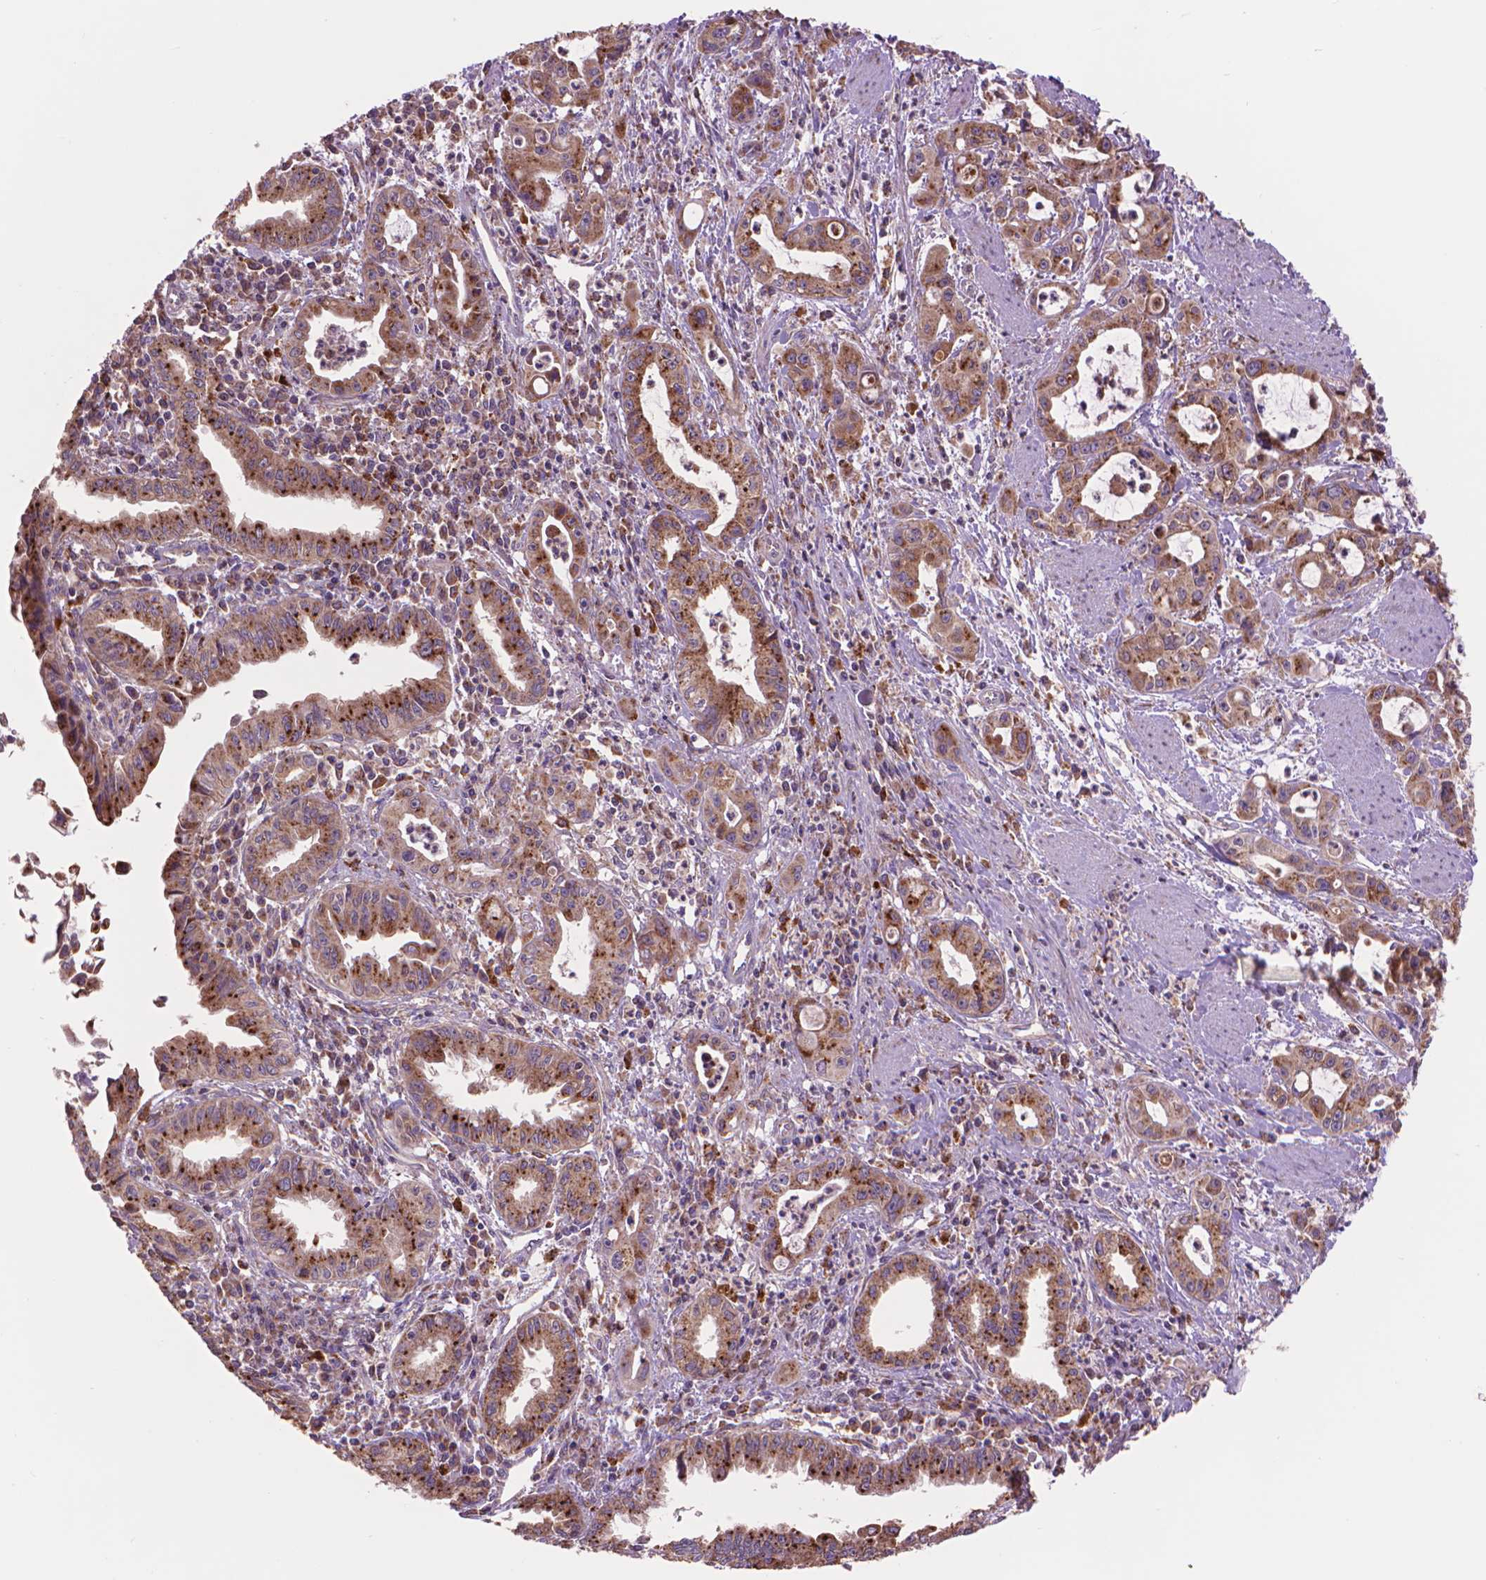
{"staining": {"intensity": "strong", "quantity": ">75%", "location": "cytoplasmic/membranous"}, "tissue": "pancreatic cancer", "cell_type": "Tumor cells", "image_type": "cancer", "snomed": [{"axis": "morphology", "description": "Adenocarcinoma, NOS"}, {"axis": "topography", "description": "Pancreas"}], "caption": "IHC (DAB) staining of human pancreatic cancer exhibits strong cytoplasmic/membranous protein positivity in approximately >75% of tumor cells.", "gene": "GLB1", "patient": {"sex": "male", "age": 72}}